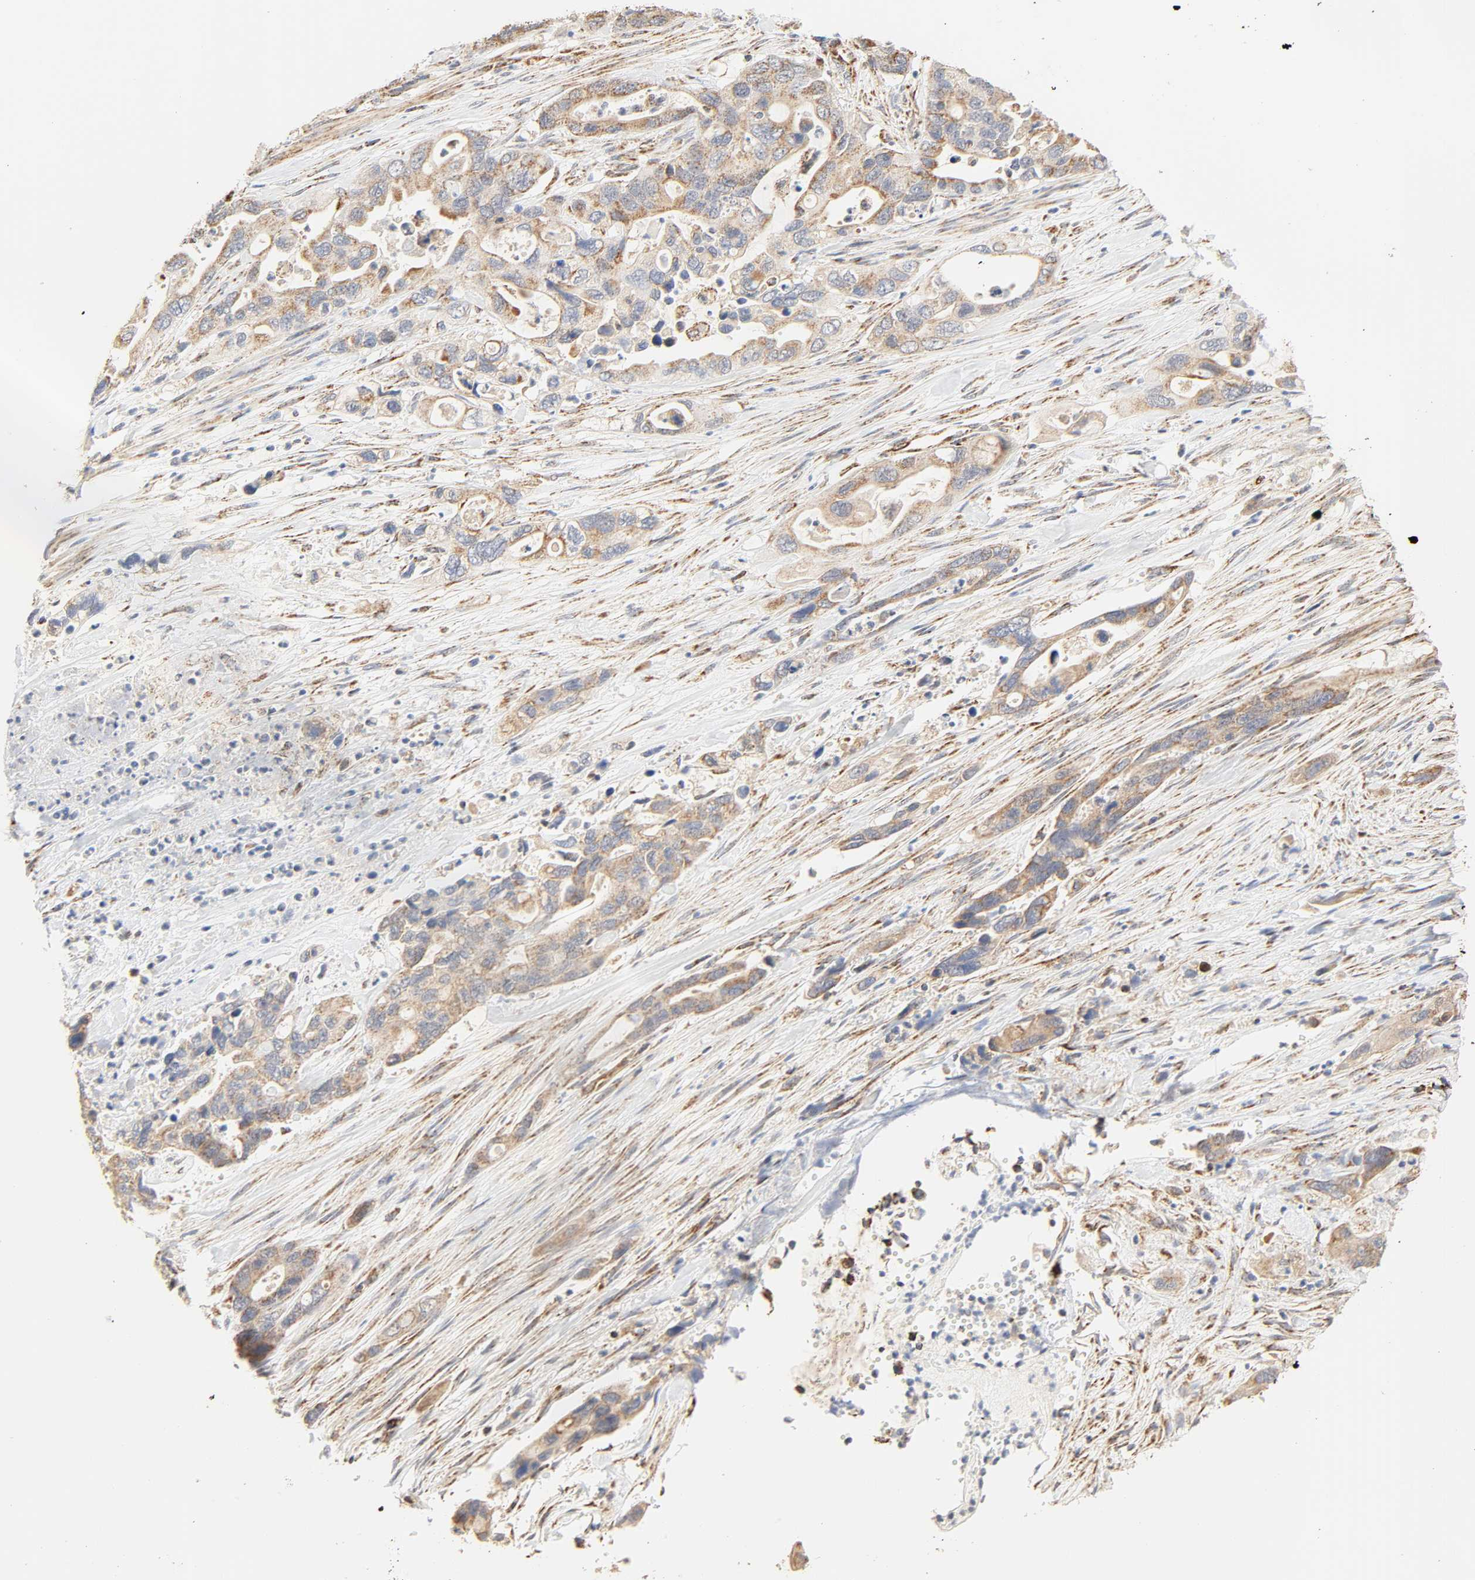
{"staining": {"intensity": "moderate", "quantity": ">75%", "location": "cytoplasmic/membranous"}, "tissue": "pancreatic cancer", "cell_type": "Tumor cells", "image_type": "cancer", "snomed": [{"axis": "morphology", "description": "Adenocarcinoma, NOS"}, {"axis": "topography", "description": "Pancreas"}], "caption": "Moderate cytoplasmic/membranous expression for a protein is appreciated in approximately >75% of tumor cells of pancreatic cancer using immunohistochemistry (IHC).", "gene": "ZMAT5", "patient": {"sex": "female", "age": 71}}